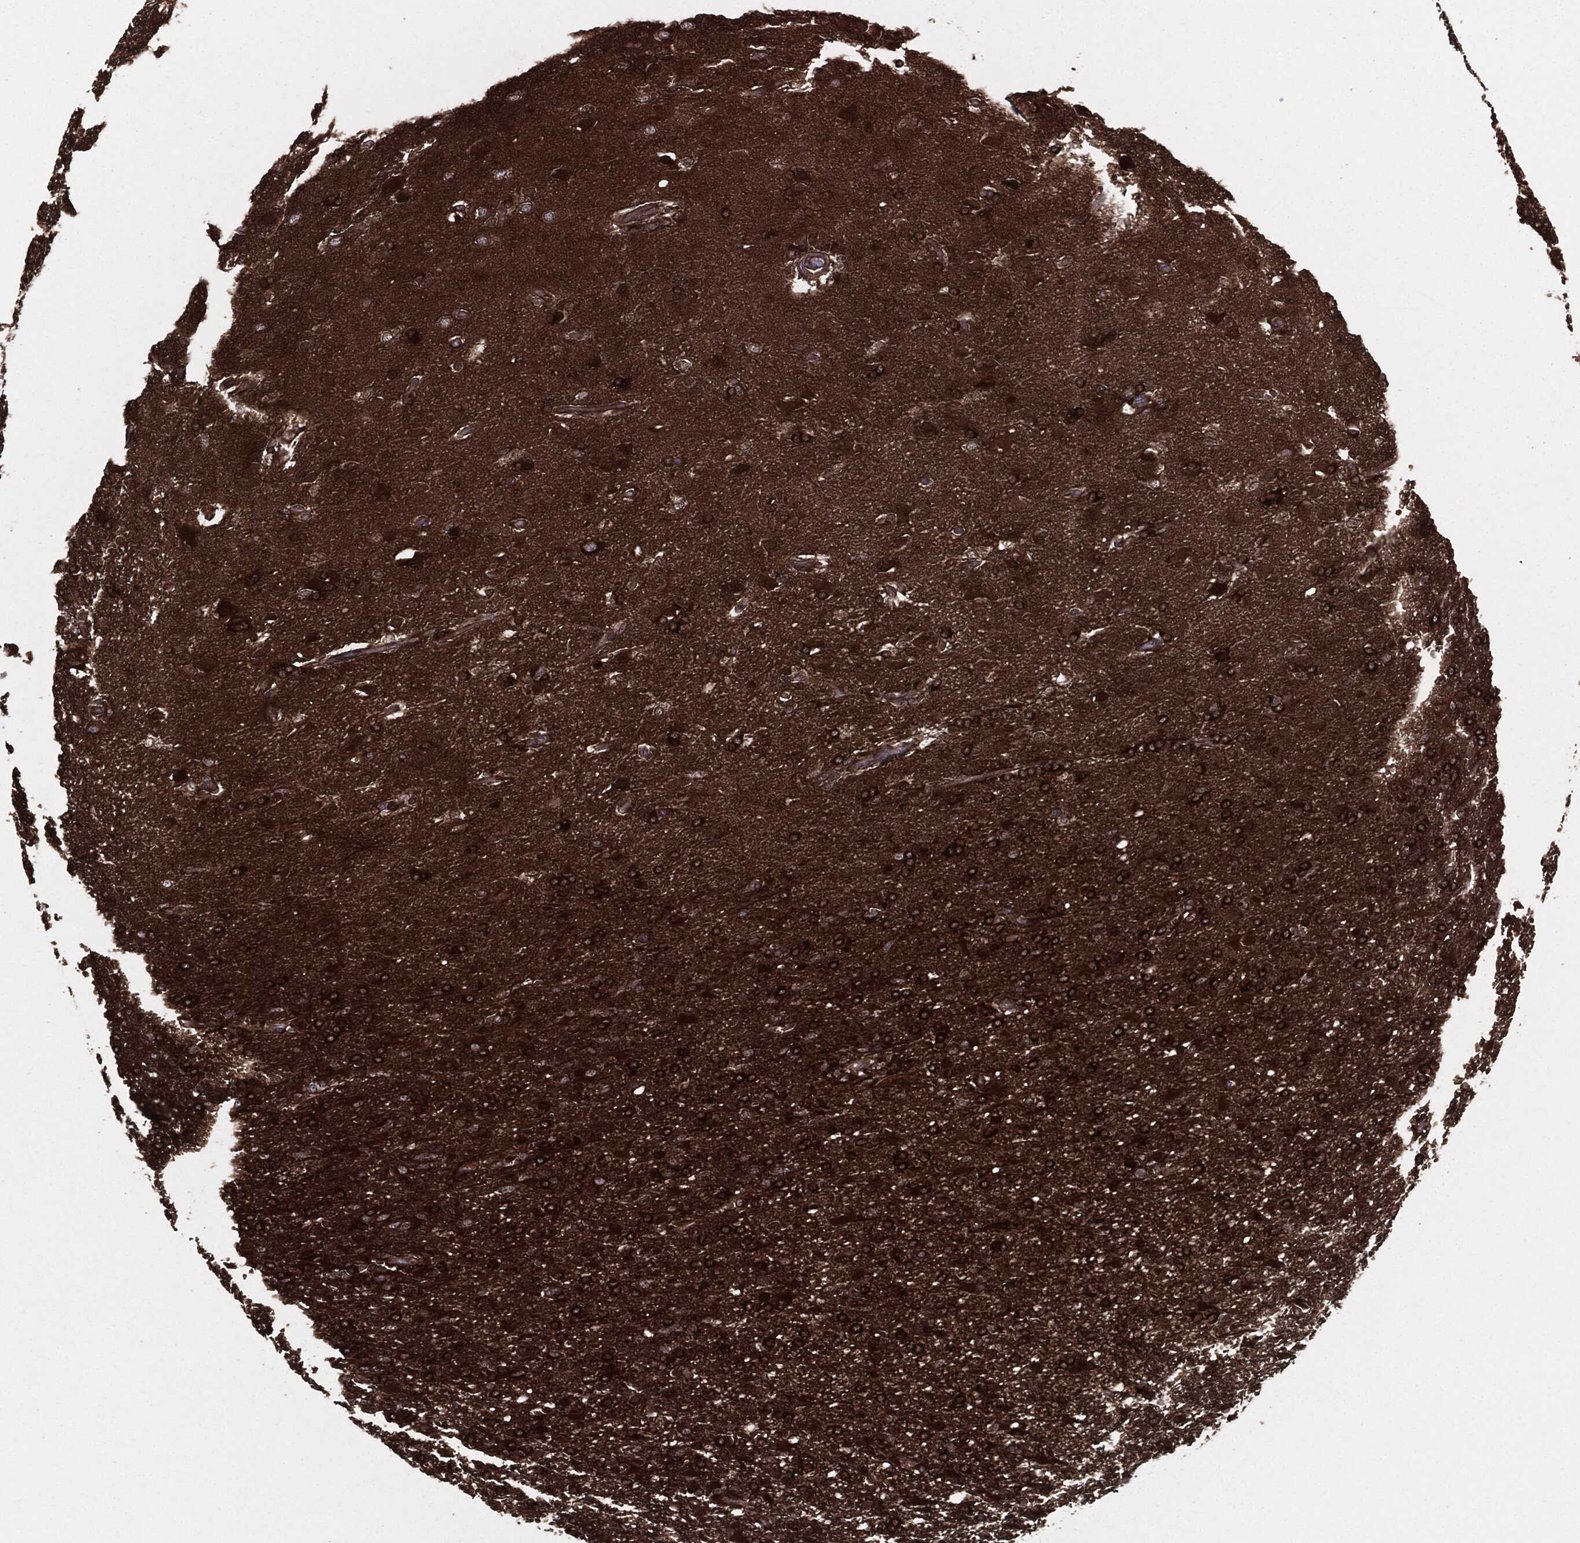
{"staining": {"intensity": "strong", "quantity": ">75%", "location": "cytoplasmic/membranous"}, "tissue": "glioma", "cell_type": "Tumor cells", "image_type": "cancer", "snomed": [{"axis": "morphology", "description": "Glioma, malignant, High grade"}, {"axis": "topography", "description": "Brain"}], "caption": "An IHC micrograph of tumor tissue is shown. Protein staining in brown labels strong cytoplasmic/membranous positivity in glioma within tumor cells.", "gene": "RAP1GDS1", "patient": {"sex": "male", "age": 68}}